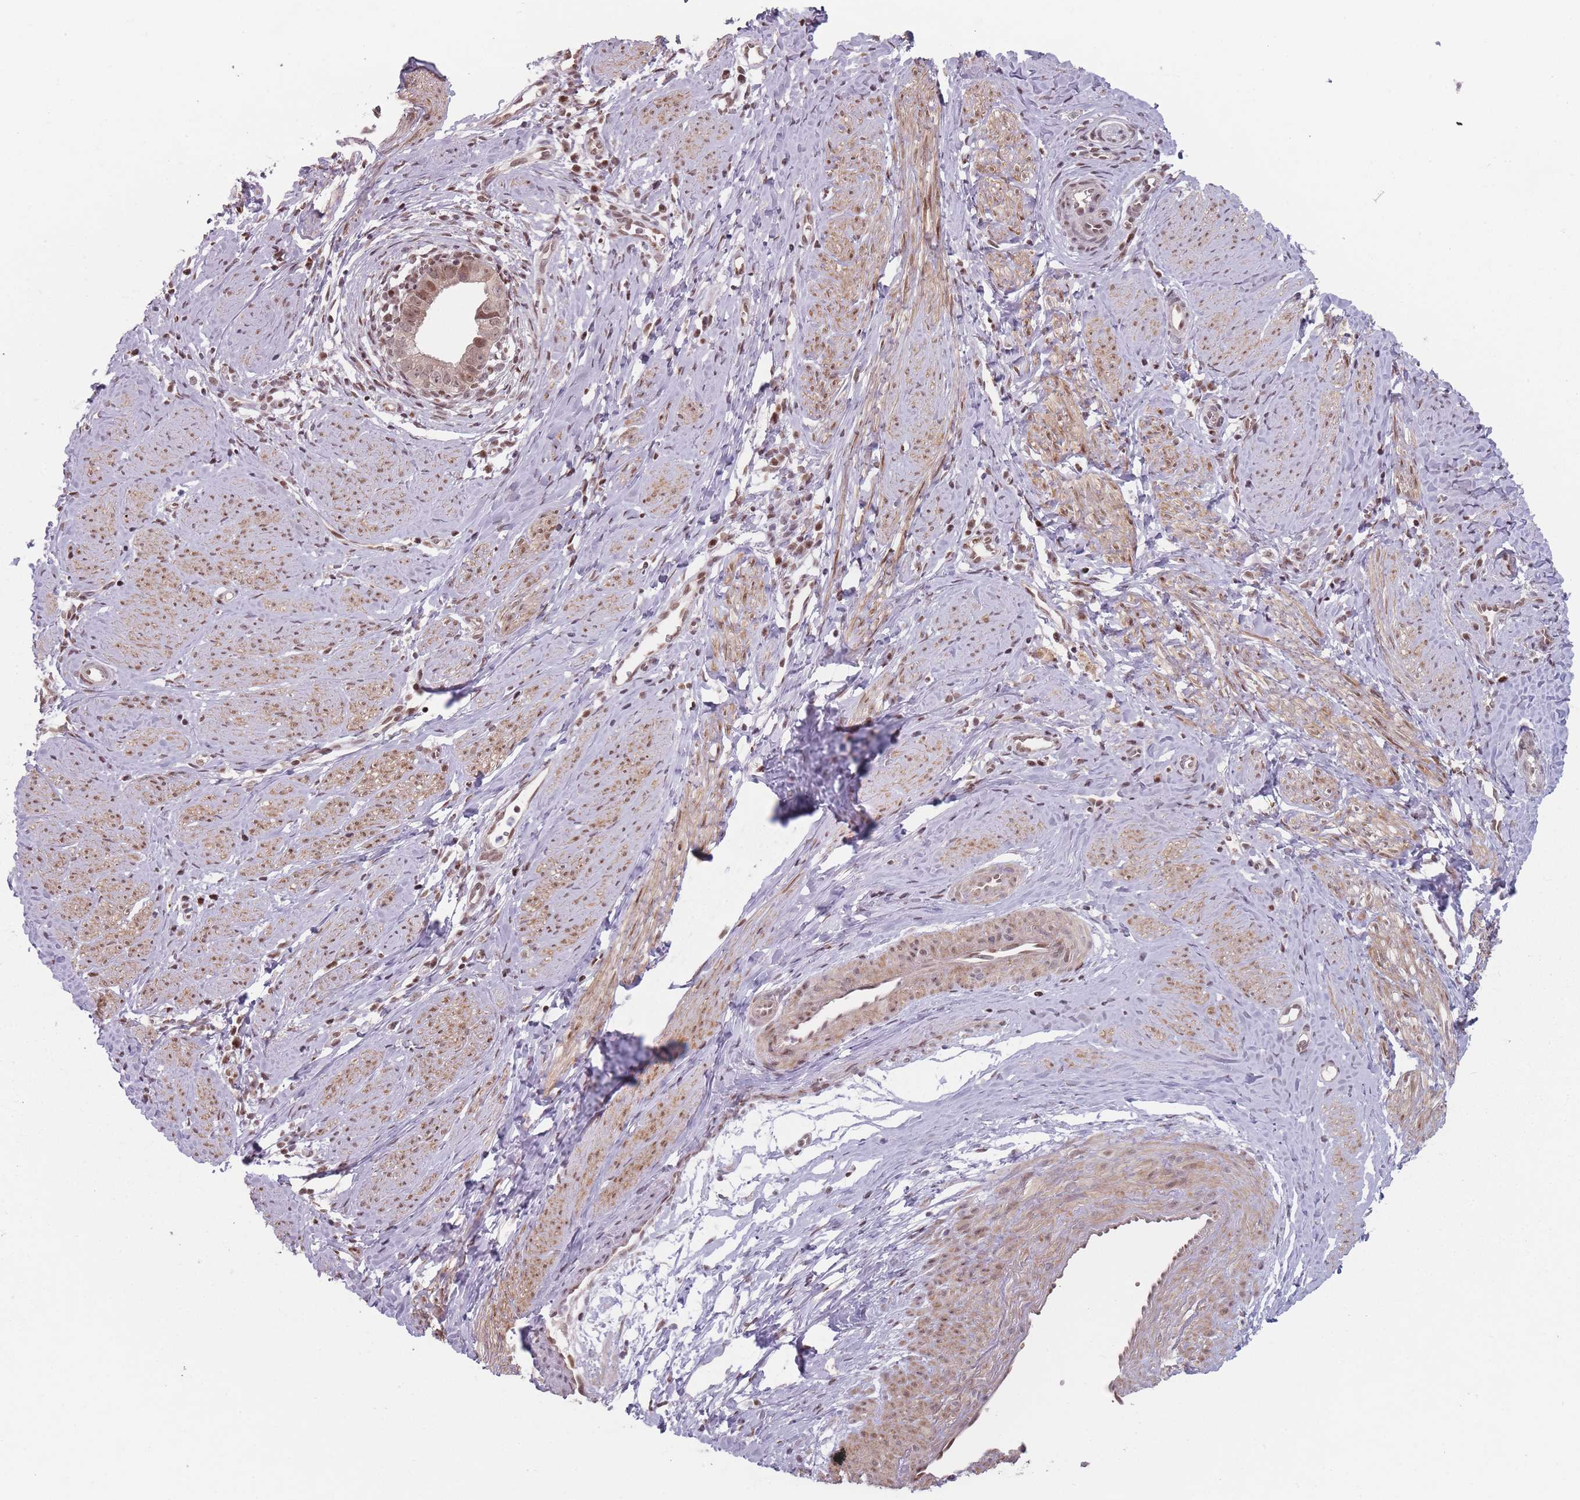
{"staining": {"intensity": "moderate", "quantity": ">75%", "location": "nuclear"}, "tissue": "cervical cancer", "cell_type": "Tumor cells", "image_type": "cancer", "snomed": [{"axis": "morphology", "description": "Adenocarcinoma, NOS"}, {"axis": "topography", "description": "Cervix"}], "caption": "Immunohistochemistry of human adenocarcinoma (cervical) shows medium levels of moderate nuclear positivity in approximately >75% of tumor cells.", "gene": "SH3BGRL2", "patient": {"sex": "female", "age": 36}}